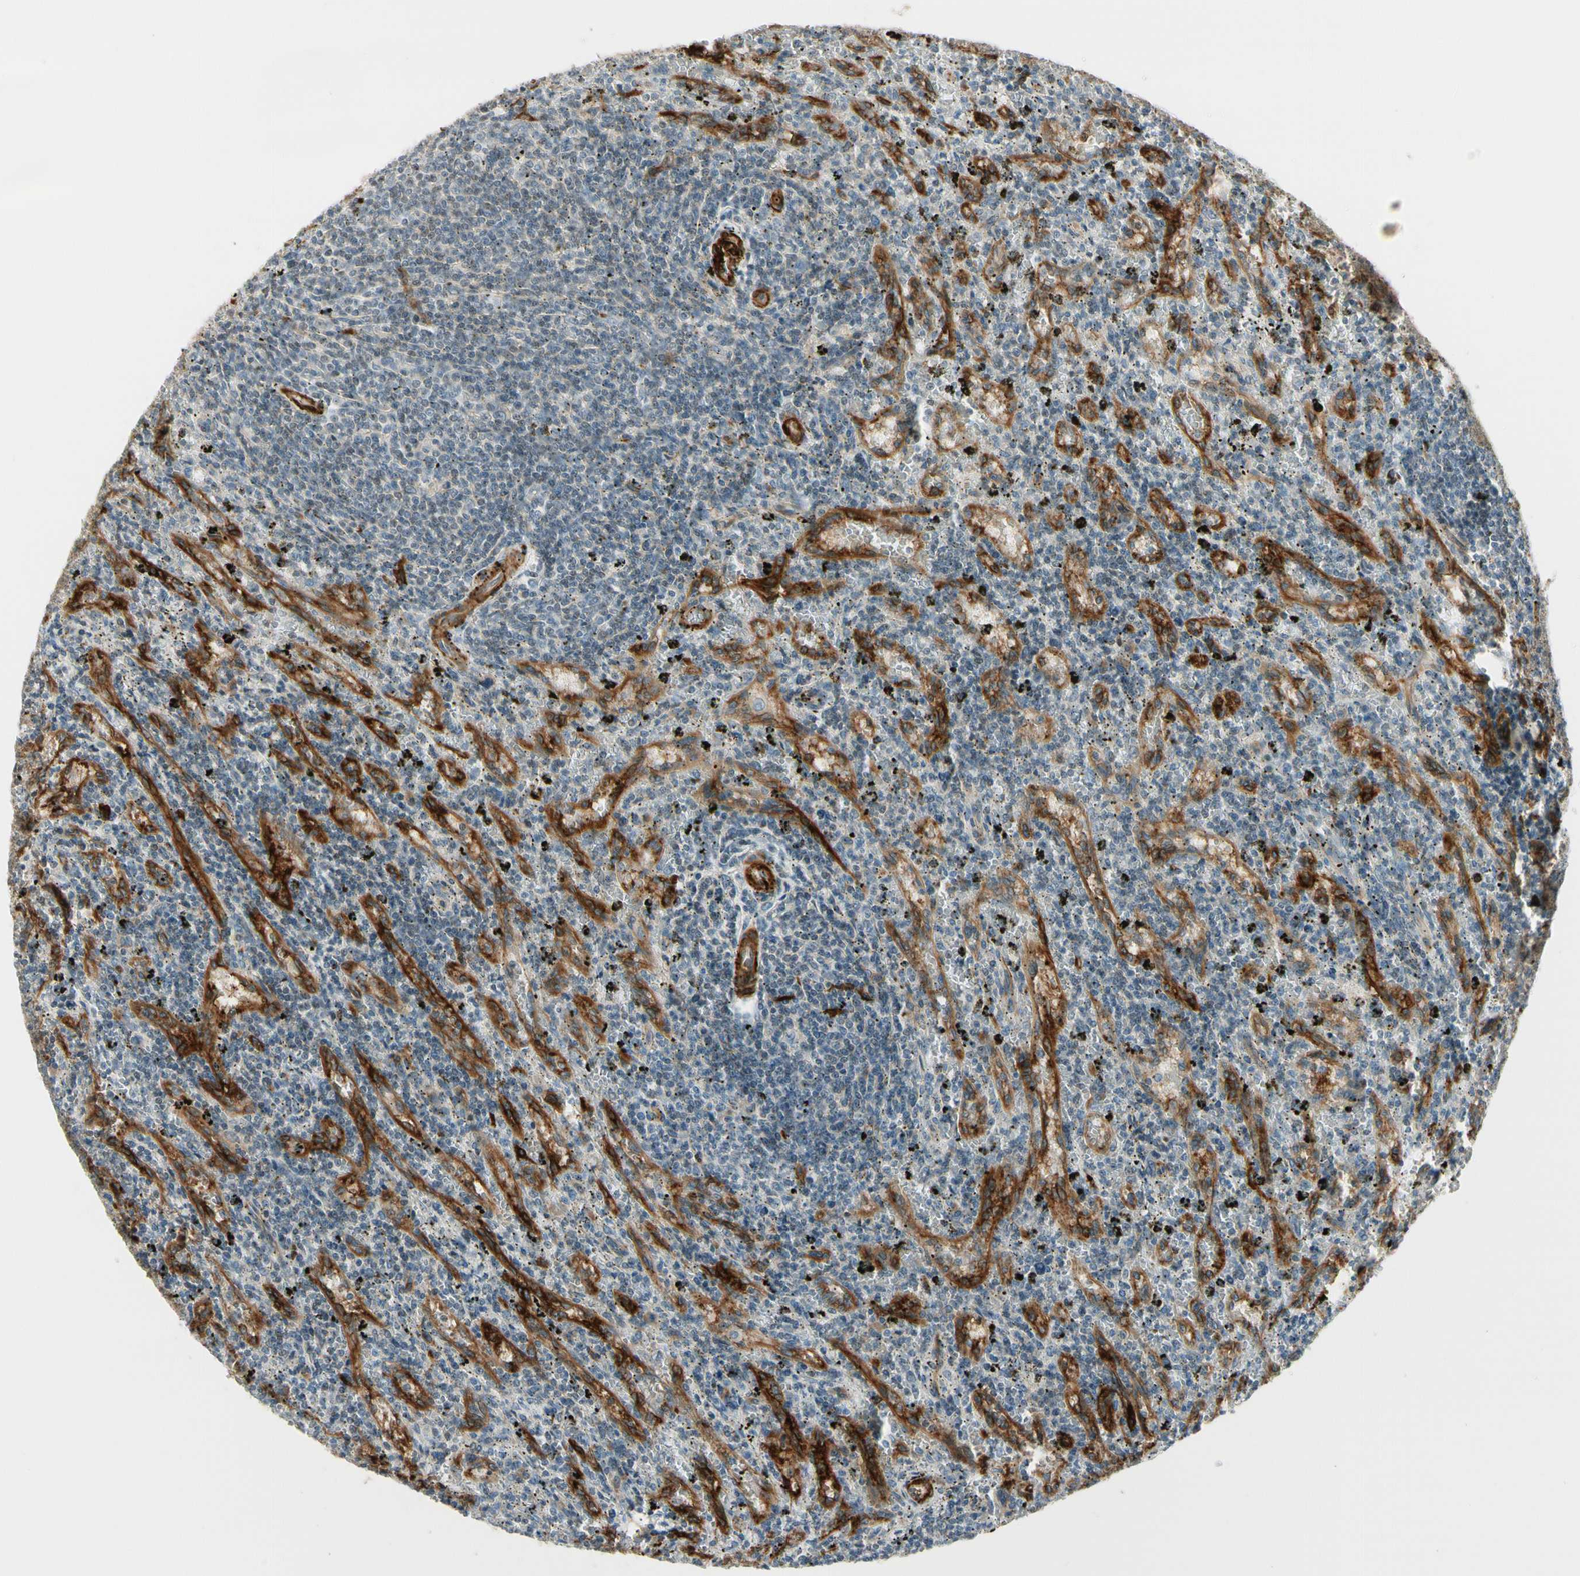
{"staining": {"intensity": "negative", "quantity": "none", "location": "none"}, "tissue": "lymphoma", "cell_type": "Tumor cells", "image_type": "cancer", "snomed": [{"axis": "morphology", "description": "Malignant lymphoma, non-Hodgkin's type, Low grade"}, {"axis": "topography", "description": "Spleen"}], "caption": "Low-grade malignant lymphoma, non-Hodgkin's type stained for a protein using IHC demonstrates no expression tumor cells.", "gene": "MCAM", "patient": {"sex": "male", "age": 76}}